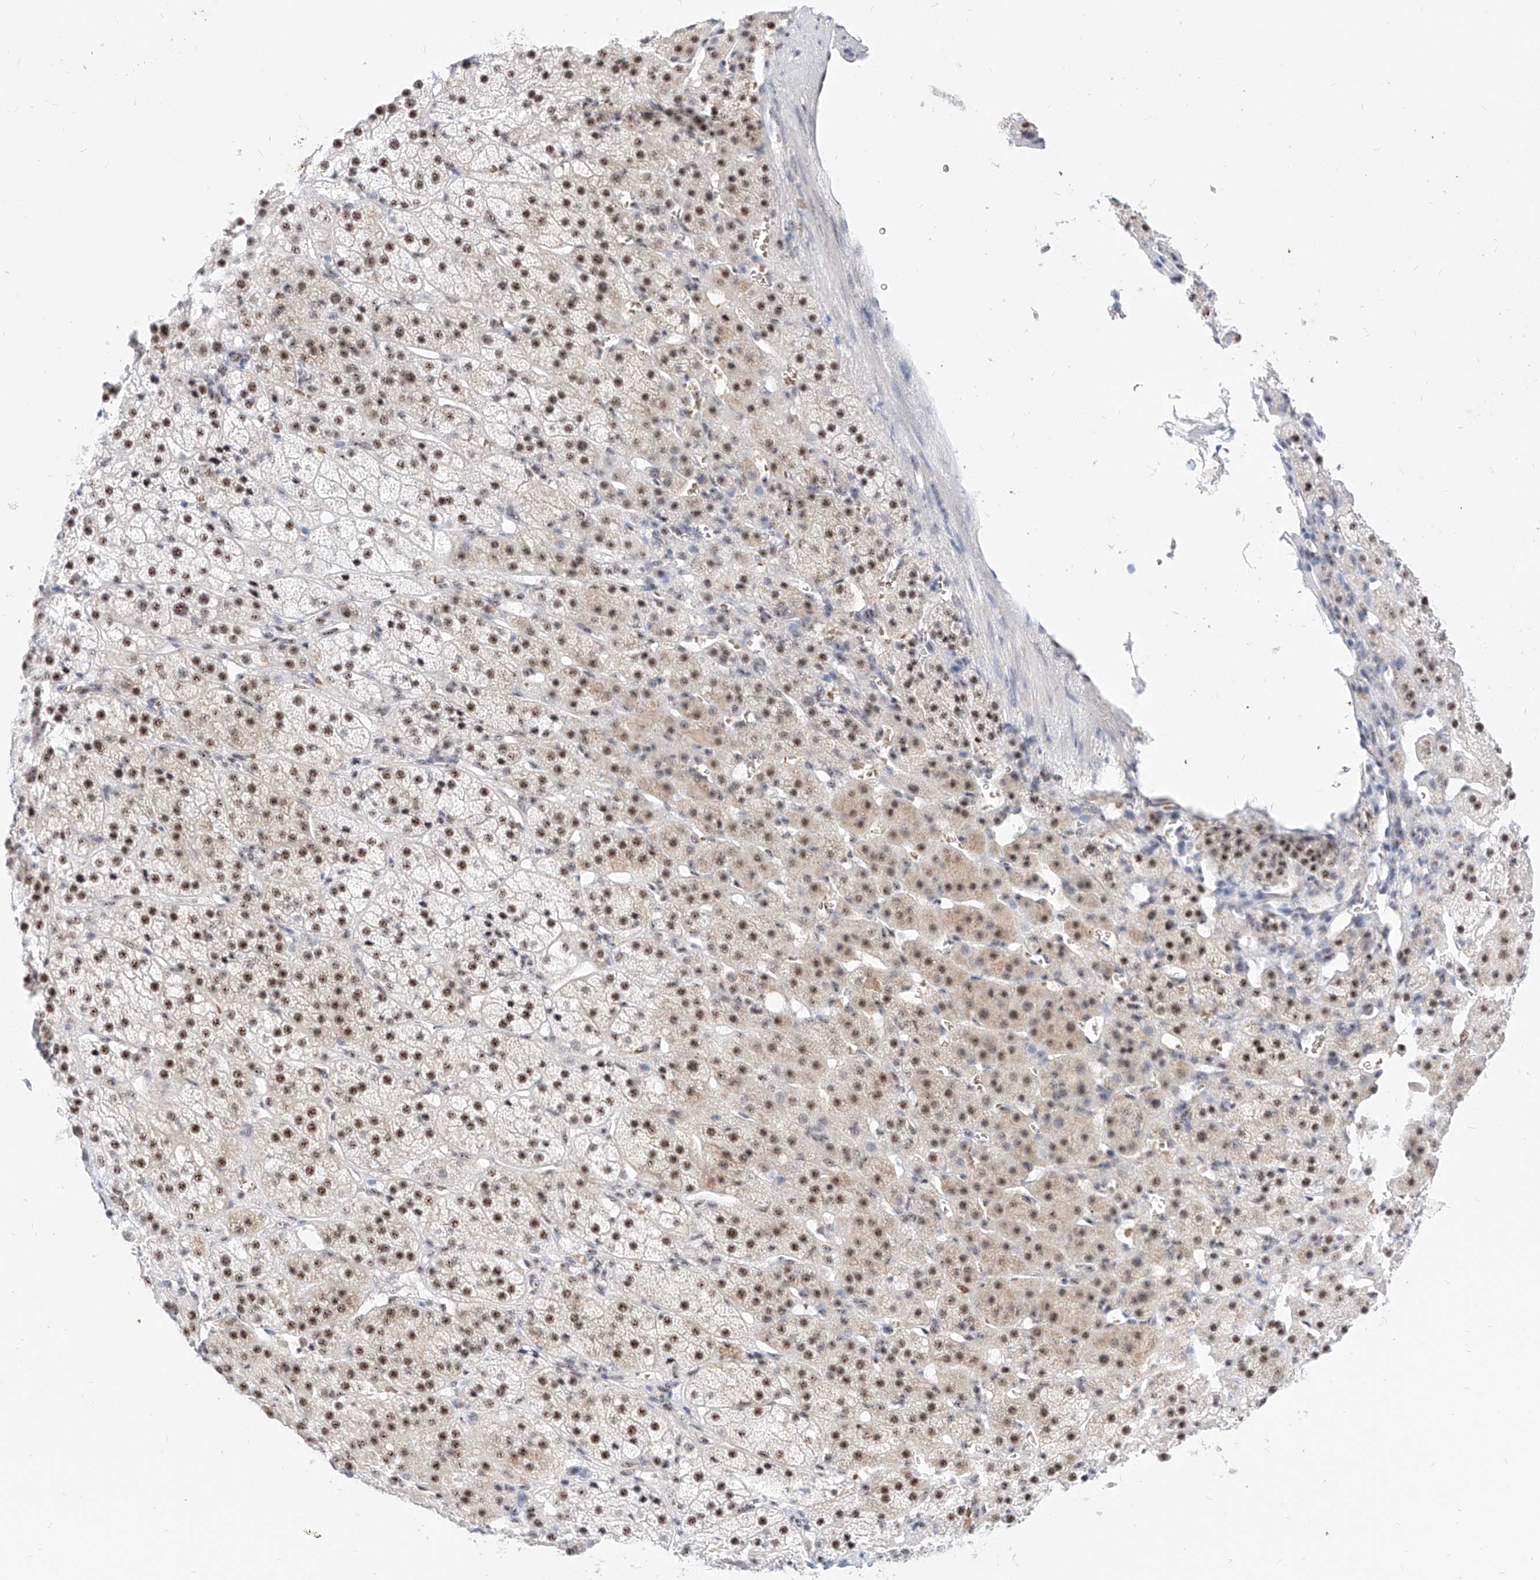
{"staining": {"intensity": "moderate", "quantity": ">75%", "location": "nuclear"}, "tissue": "adrenal gland", "cell_type": "Glandular cells", "image_type": "normal", "snomed": [{"axis": "morphology", "description": "Normal tissue, NOS"}, {"axis": "topography", "description": "Adrenal gland"}], "caption": "Immunohistochemical staining of benign adrenal gland demonstrates >75% levels of moderate nuclear protein positivity in approximately >75% of glandular cells.", "gene": "ZFP42", "patient": {"sex": "female", "age": 57}}